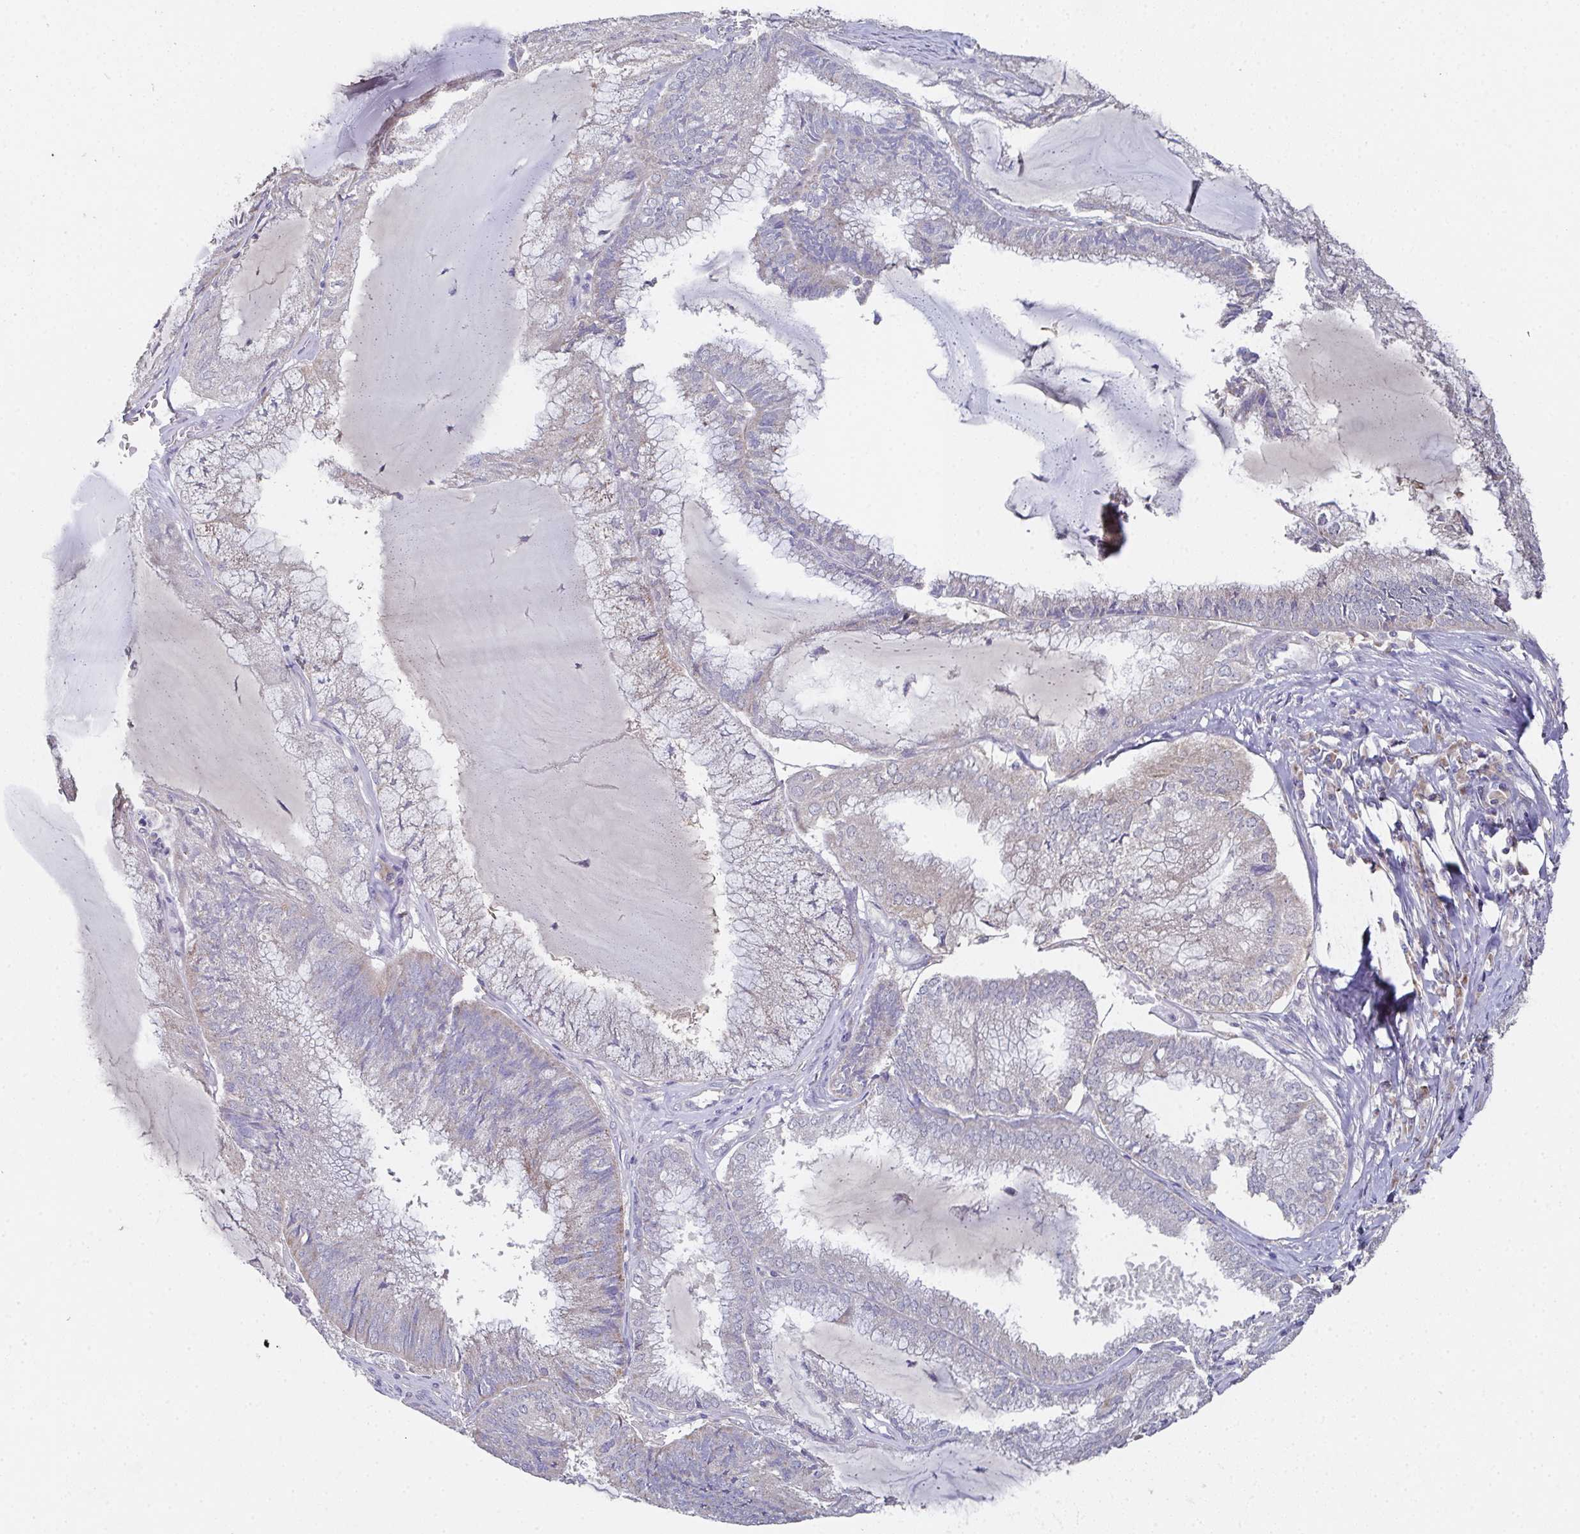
{"staining": {"intensity": "negative", "quantity": "none", "location": "none"}, "tissue": "endometrial cancer", "cell_type": "Tumor cells", "image_type": "cancer", "snomed": [{"axis": "morphology", "description": "Carcinoma, NOS"}, {"axis": "topography", "description": "Endometrium"}], "caption": "A photomicrograph of endometrial cancer (carcinoma) stained for a protein reveals no brown staining in tumor cells. (DAB immunohistochemistry (IHC) with hematoxylin counter stain).", "gene": "MT-ND3", "patient": {"sex": "female", "age": 62}}